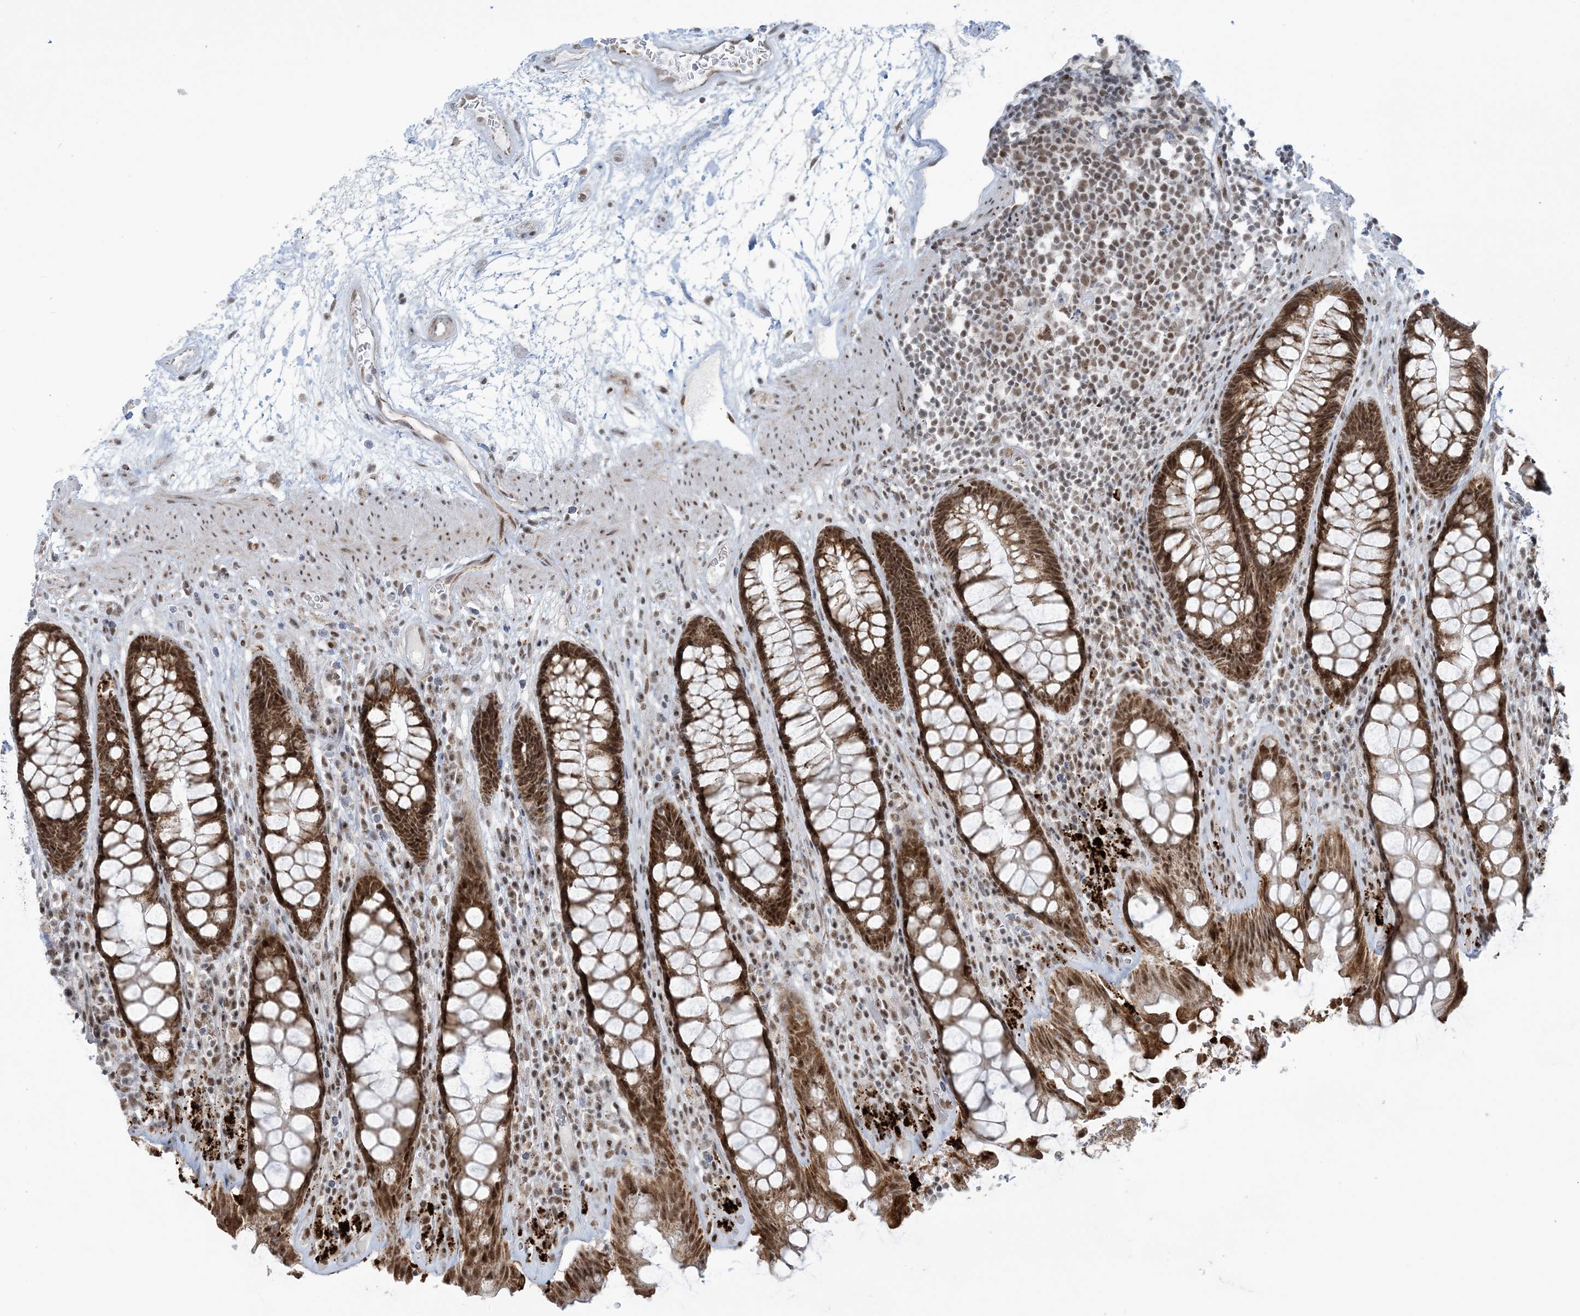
{"staining": {"intensity": "strong", "quantity": ">75%", "location": "cytoplasmic/membranous,nuclear"}, "tissue": "rectum", "cell_type": "Glandular cells", "image_type": "normal", "snomed": [{"axis": "morphology", "description": "Normal tissue, NOS"}, {"axis": "topography", "description": "Rectum"}], "caption": "Rectum stained with a brown dye demonstrates strong cytoplasmic/membranous,nuclear positive positivity in approximately >75% of glandular cells.", "gene": "ECT2L", "patient": {"sex": "male", "age": 64}}